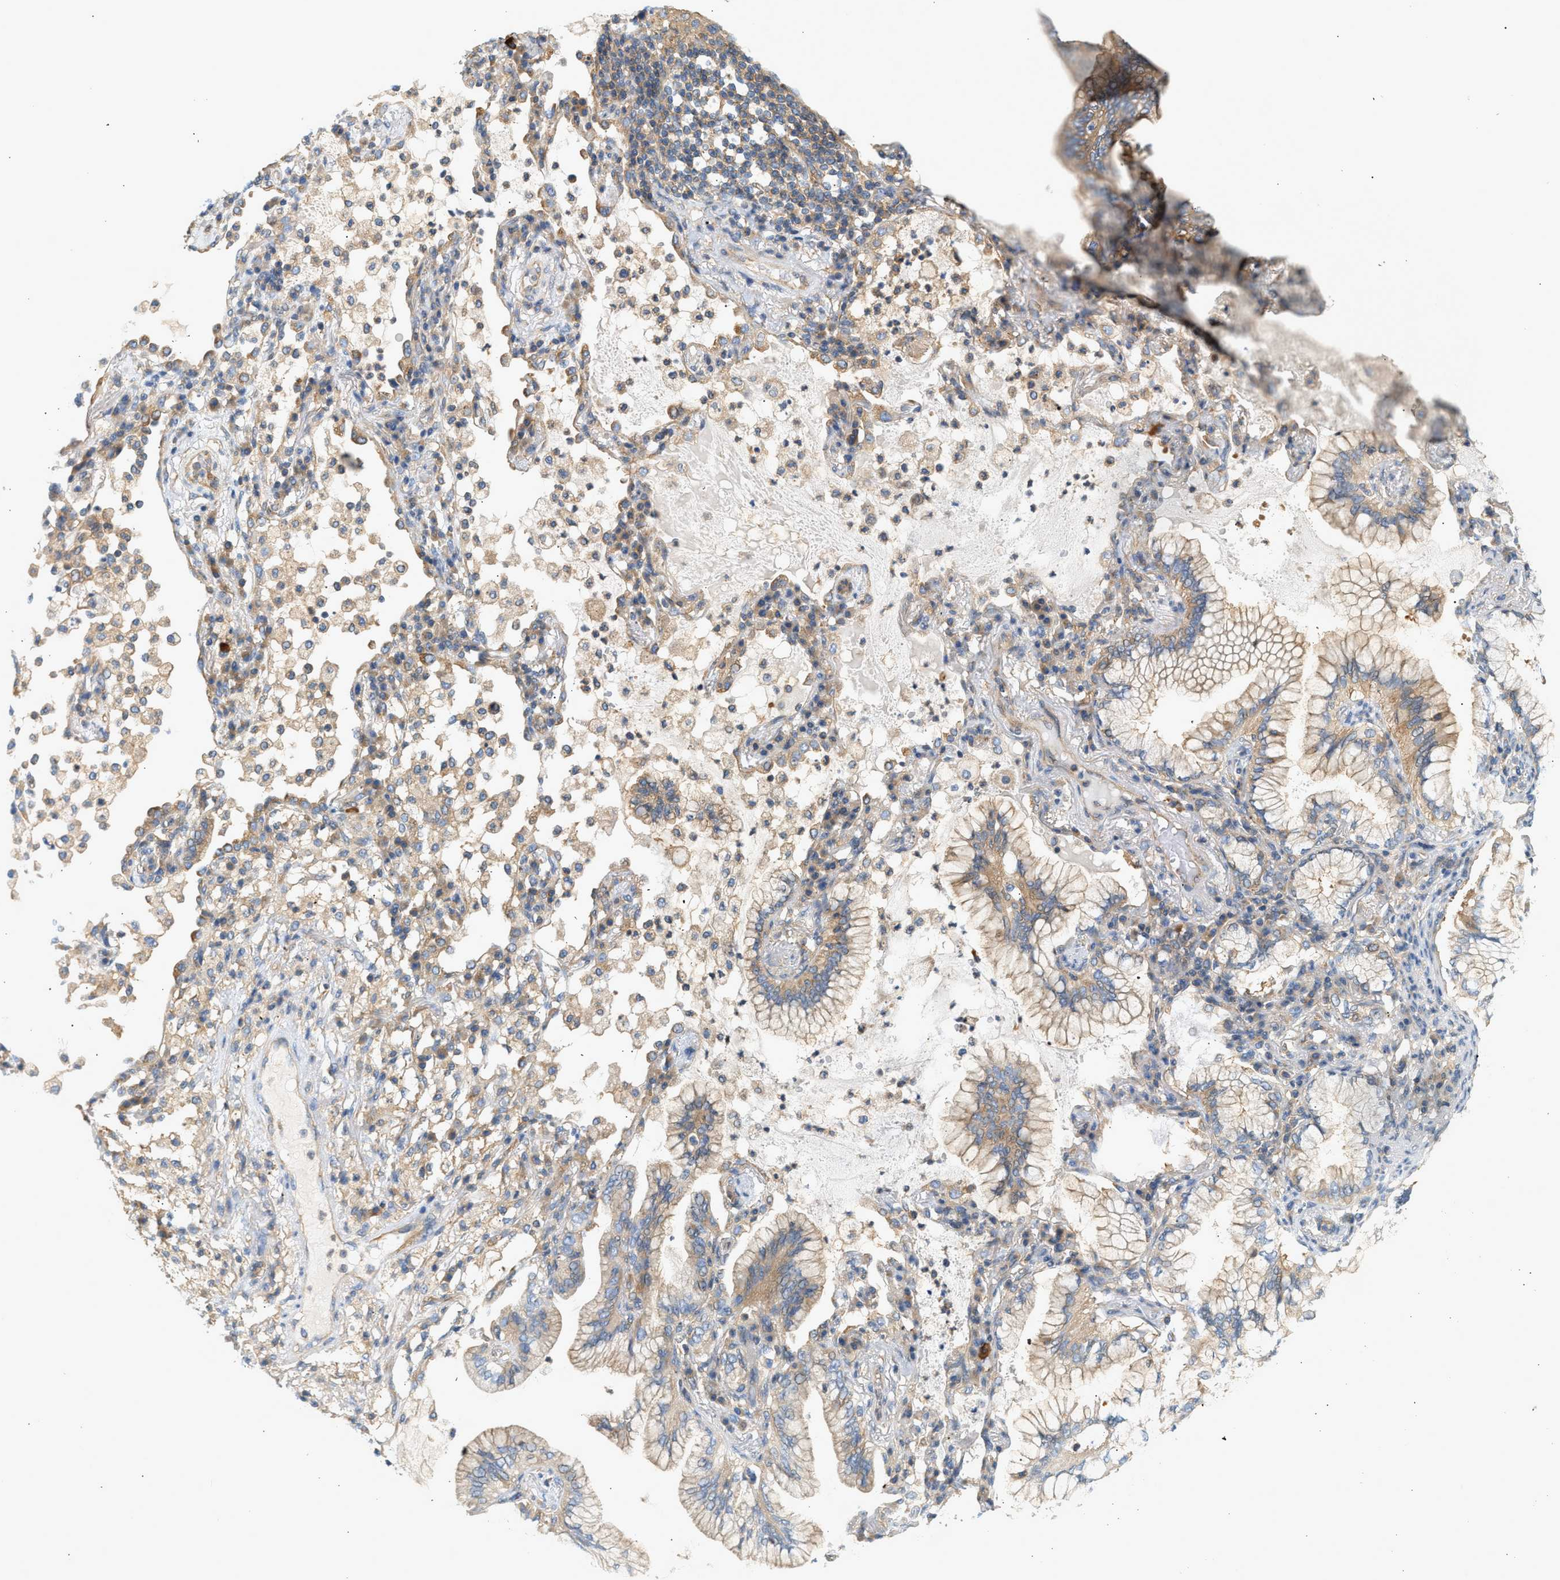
{"staining": {"intensity": "moderate", "quantity": "25%-75%", "location": "cytoplasmic/membranous"}, "tissue": "lung cancer", "cell_type": "Tumor cells", "image_type": "cancer", "snomed": [{"axis": "morphology", "description": "Adenocarcinoma, NOS"}, {"axis": "topography", "description": "Lung"}], "caption": "Lung cancer stained with a brown dye reveals moderate cytoplasmic/membranous positive staining in approximately 25%-75% of tumor cells.", "gene": "PAFAH1B1", "patient": {"sex": "female", "age": 70}}